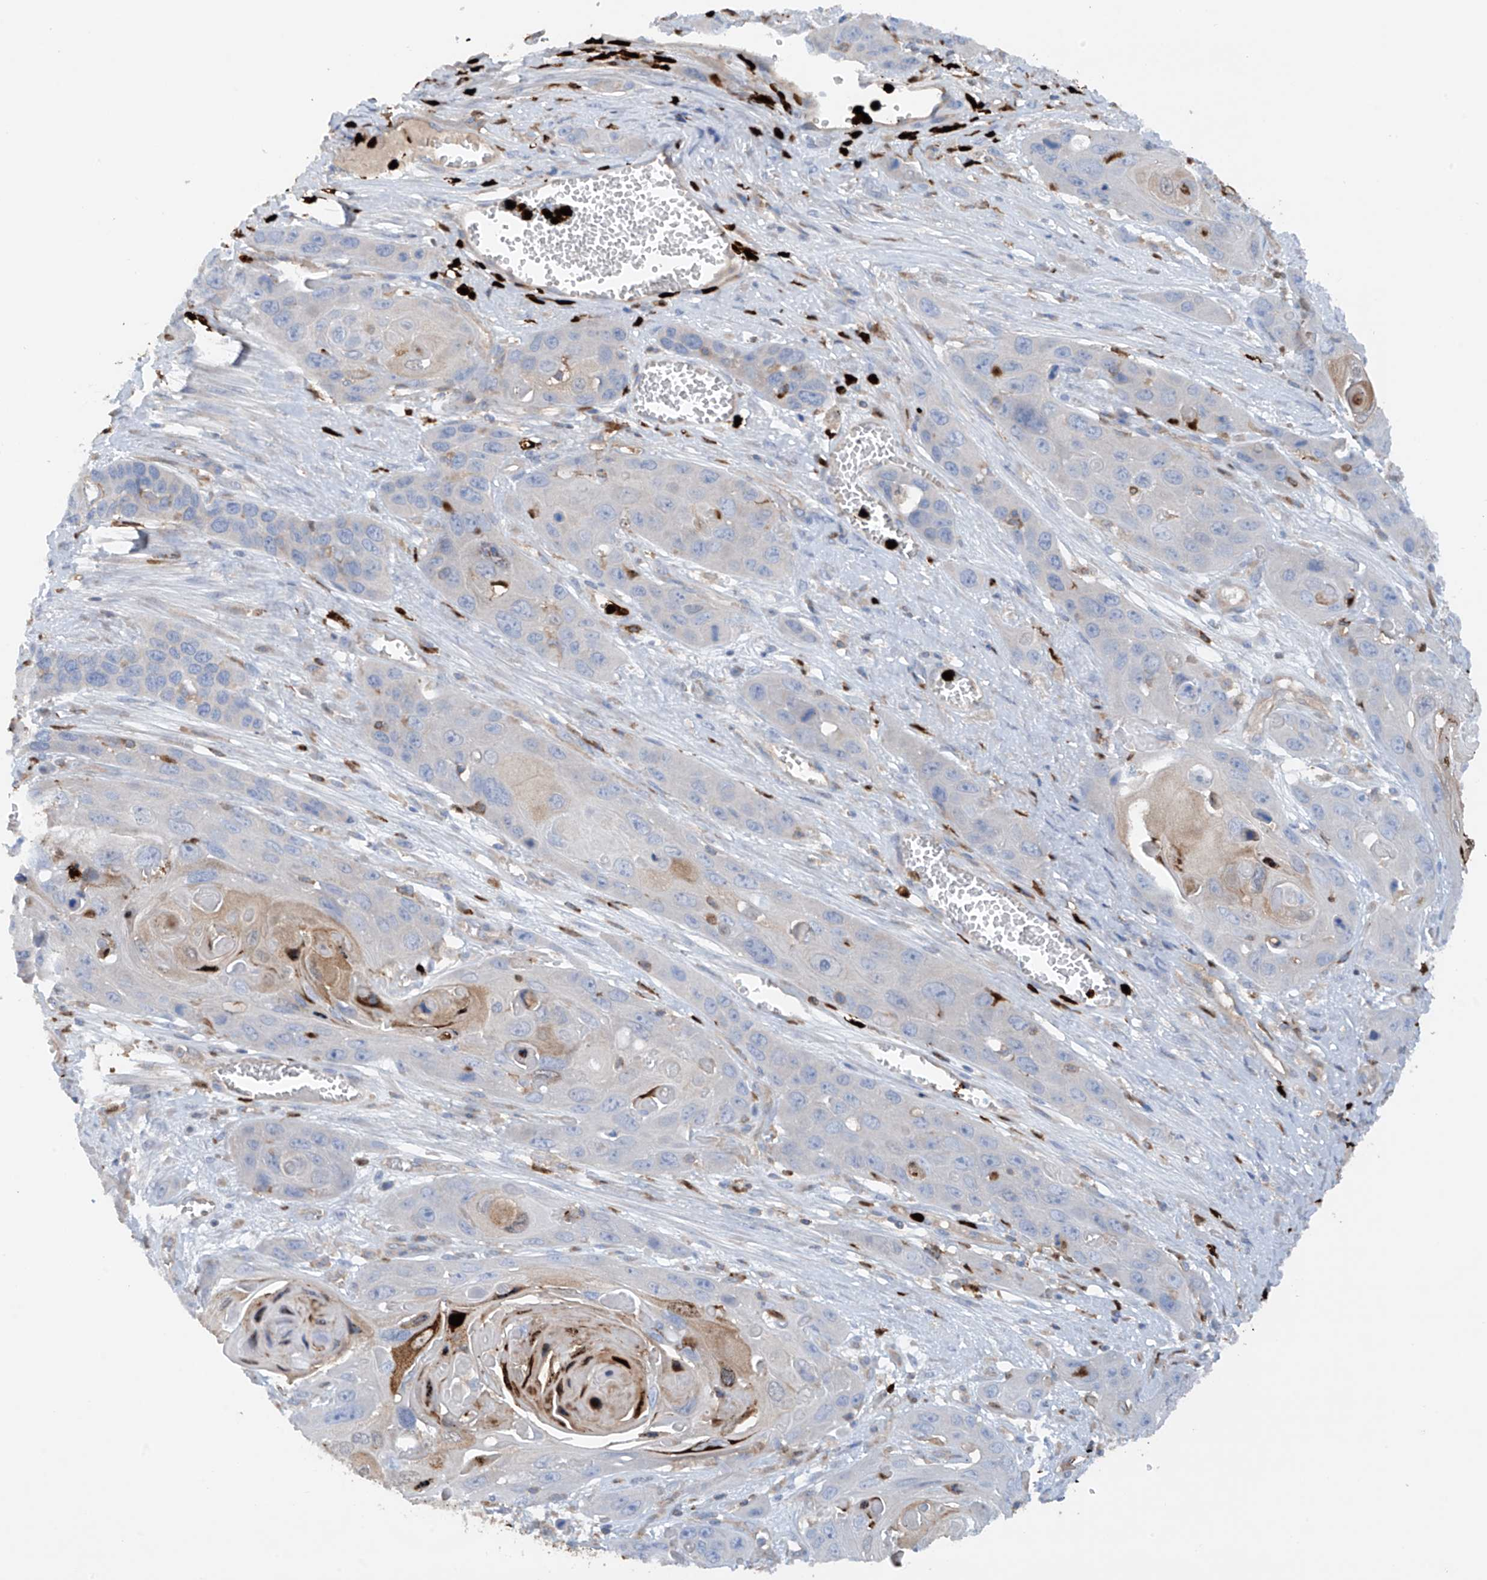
{"staining": {"intensity": "negative", "quantity": "none", "location": "none"}, "tissue": "skin cancer", "cell_type": "Tumor cells", "image_type": "cancer", "snomed": [{"axis": "morphology", "description": "Squamous cell carcinoma, NOS"}, {"axis": "topography", "description": "Skin"}], "caption": "There is no significant staining in tumor cells of skin cancer.", "gene": "PHACTR2", "patient": {"sex": "male", "age": 55}}